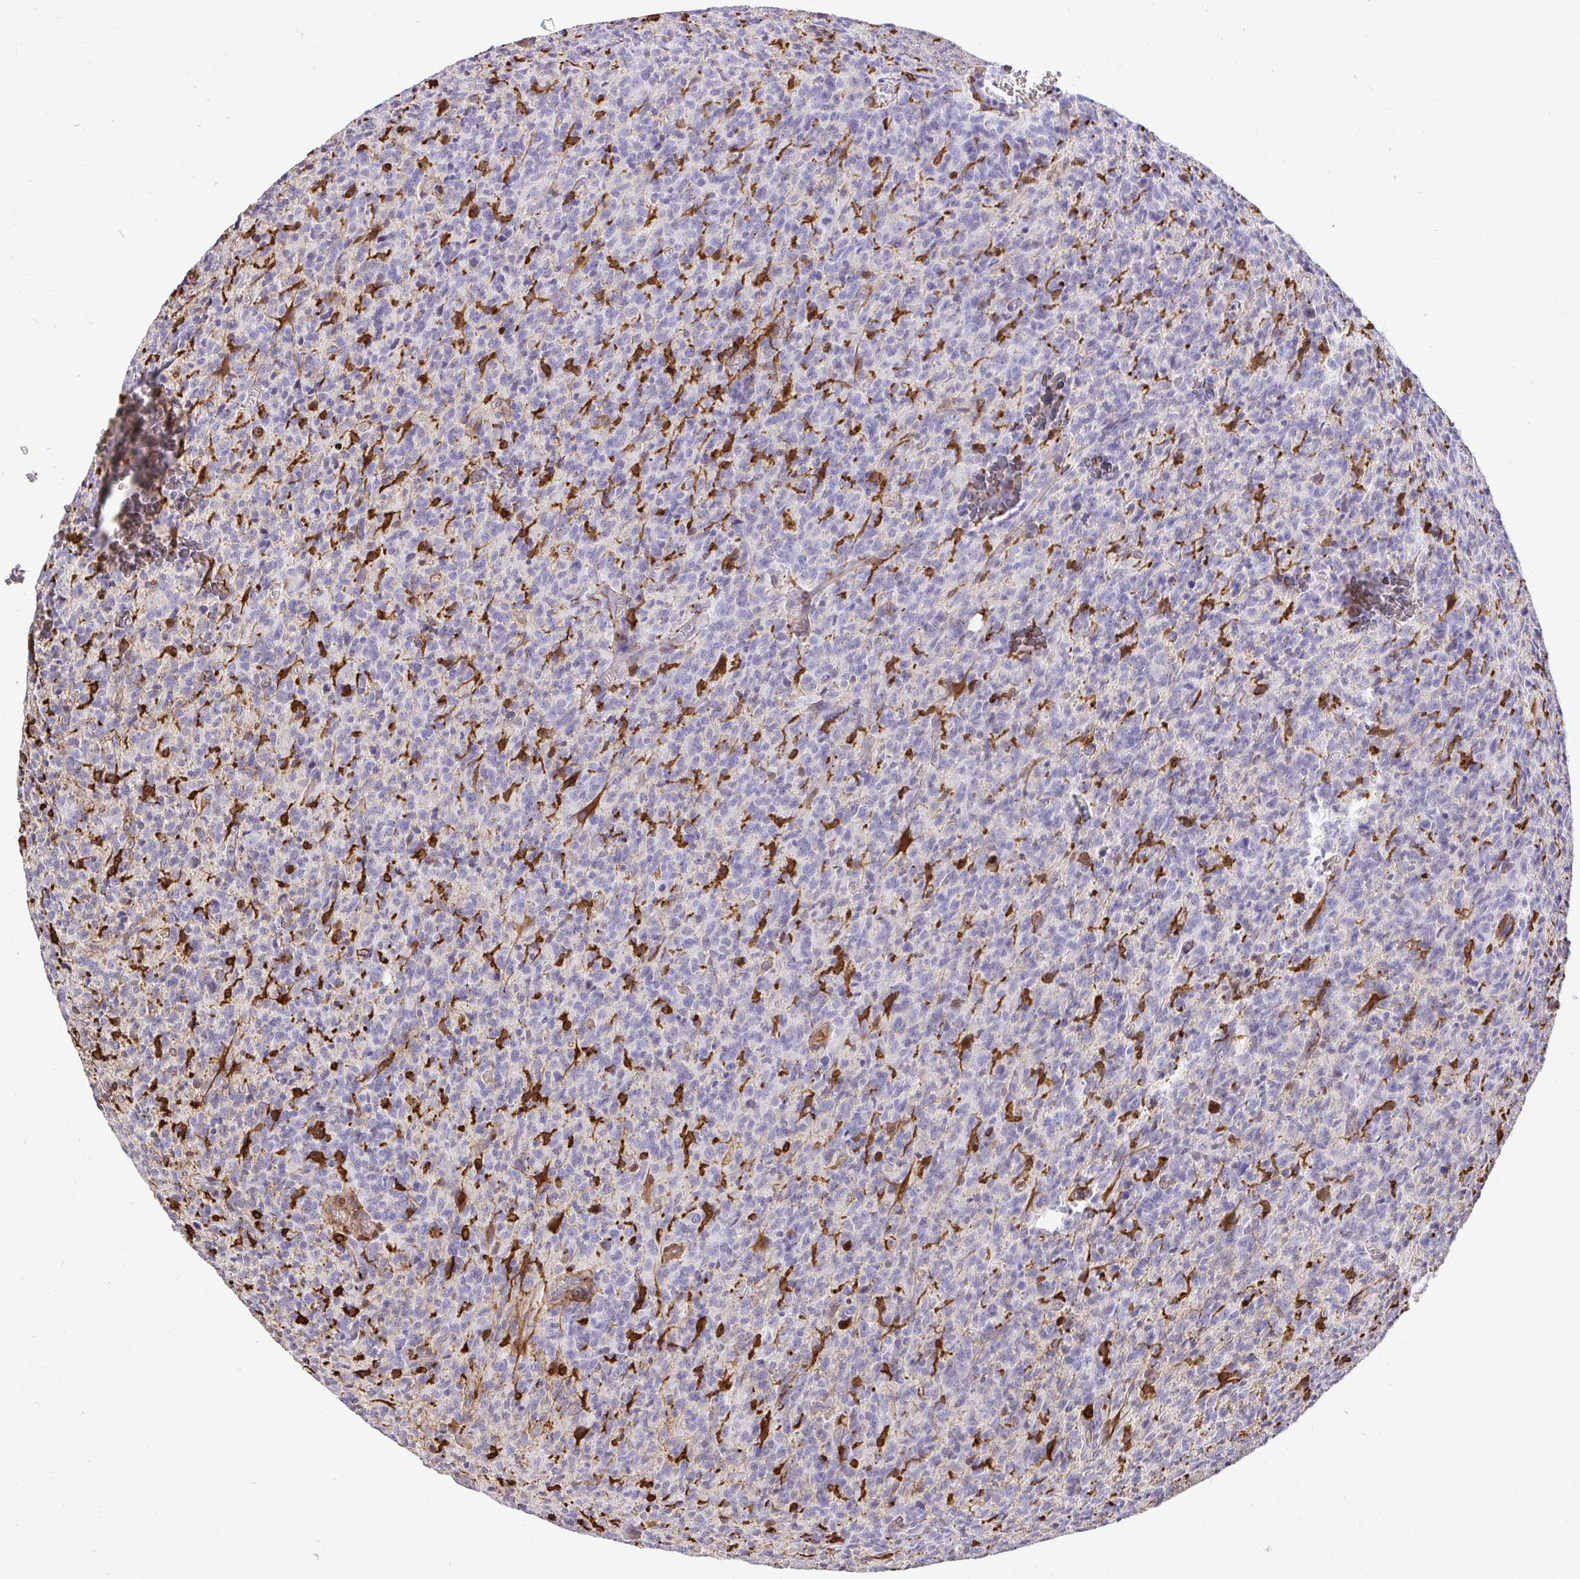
{"staining": {"intensity": "negative", "quantity": "none", "location": "none"}, "tissue": "glioma", "cell_type": "Tumor cells", "image_type": "cancer", "snomed": [{"axis": "morphology", "description": "Glioma, malignant, High grade"}, {"axis": "topography", "description": "Brain"}], "caption": "A high-resolution photomicrograph shows immunohistochemistry (IHC) staining of glioma, which reveals no significant staining in tumor cells.", "gene": "GSN", "patient": {"sex": "male", "age": 76}}